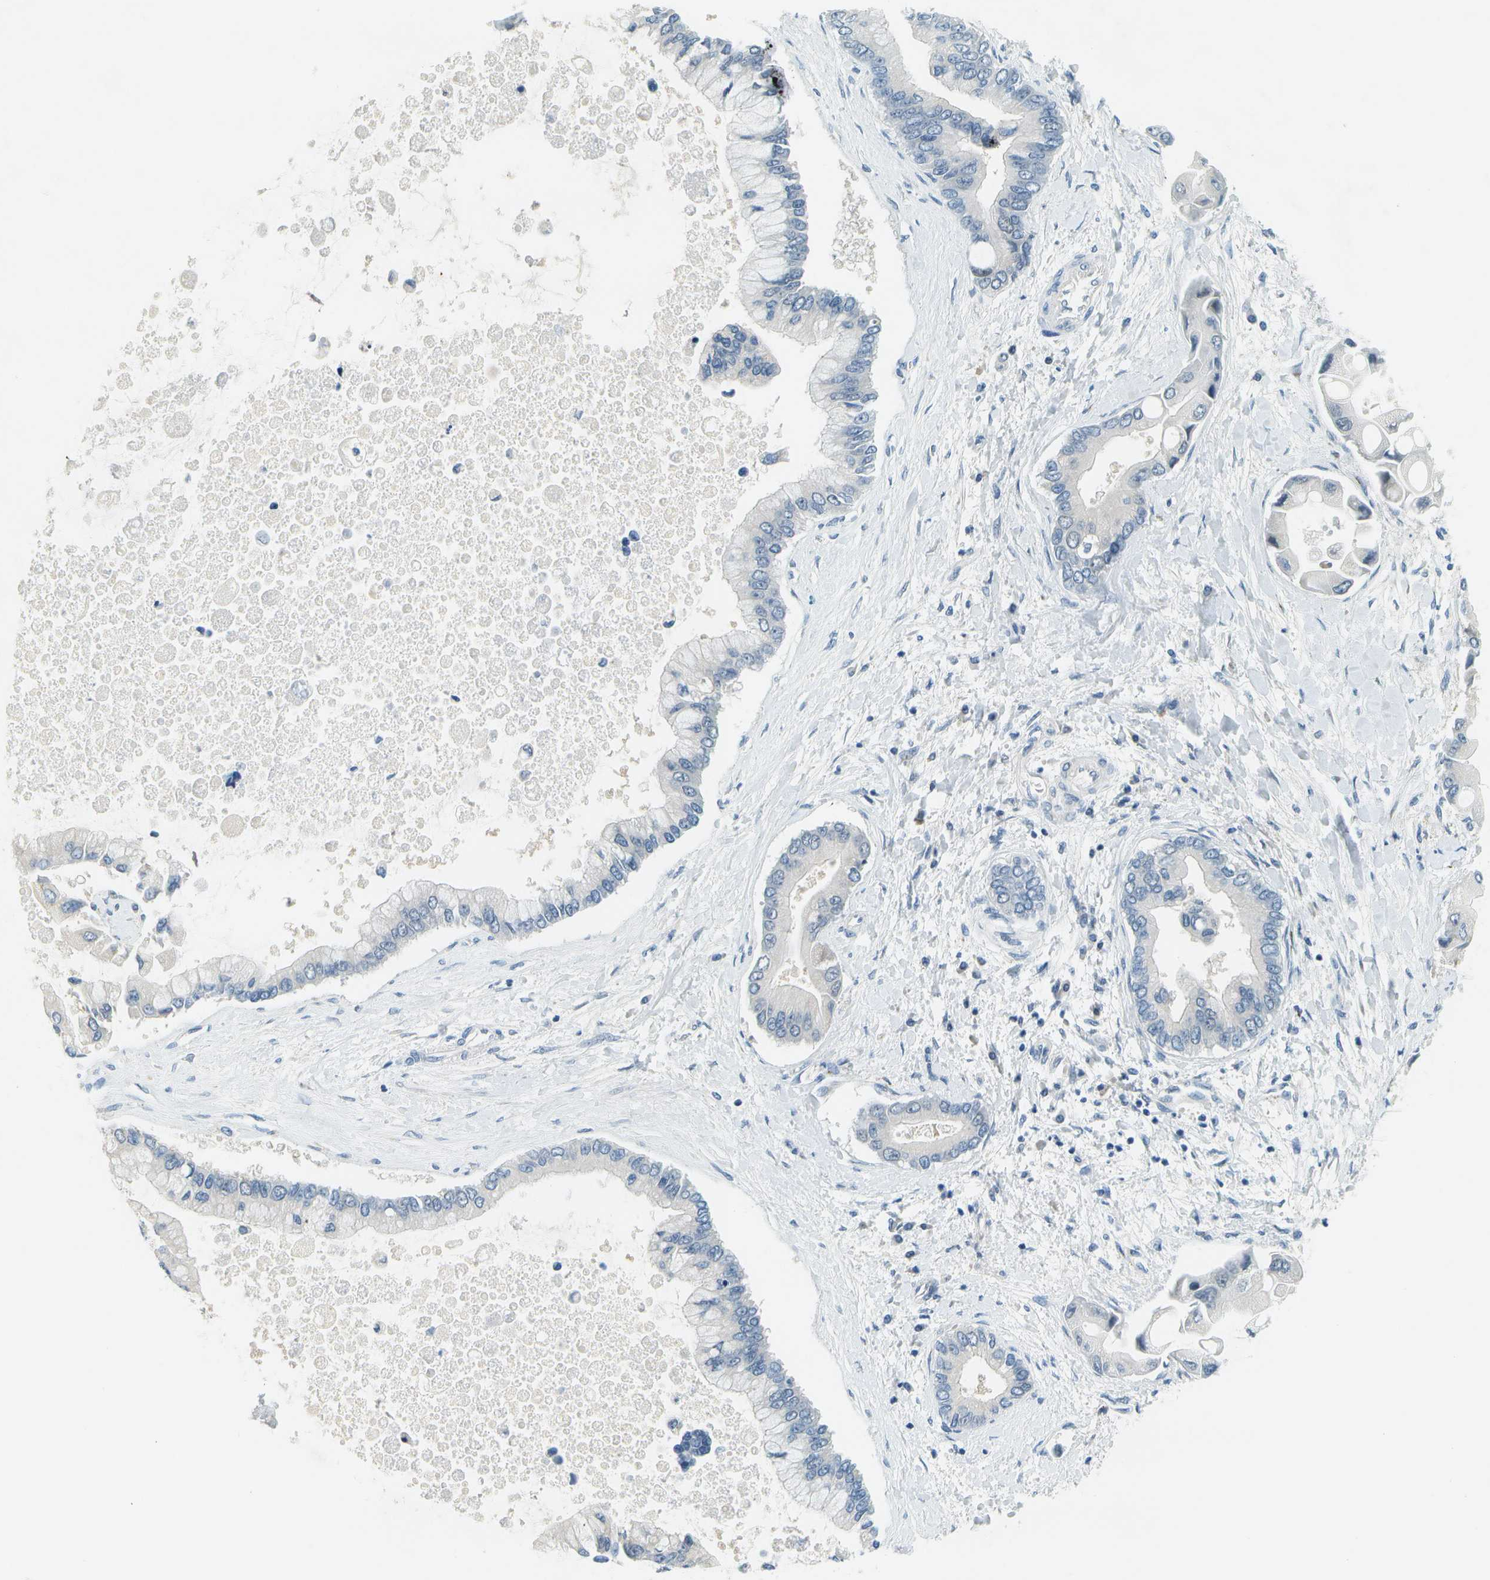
{"staining": {"intensity": "negative", "quantity": "none", "location": "none"}, "tissue": "liver cancer", "cell_type": "Tumor cells", "image_type": "cancer", "snomed": [{"axis": "morphology", "description": "Cholangiocarcinoma"}, {"axis": "topography", "description": "Liver"}], "caption": "Tumor cells are negative for protein expression in human liver cancer (cholangiocarcinoma).", "gene": "RASGRP2", "patient": {"sex": "male", "age": 50}}